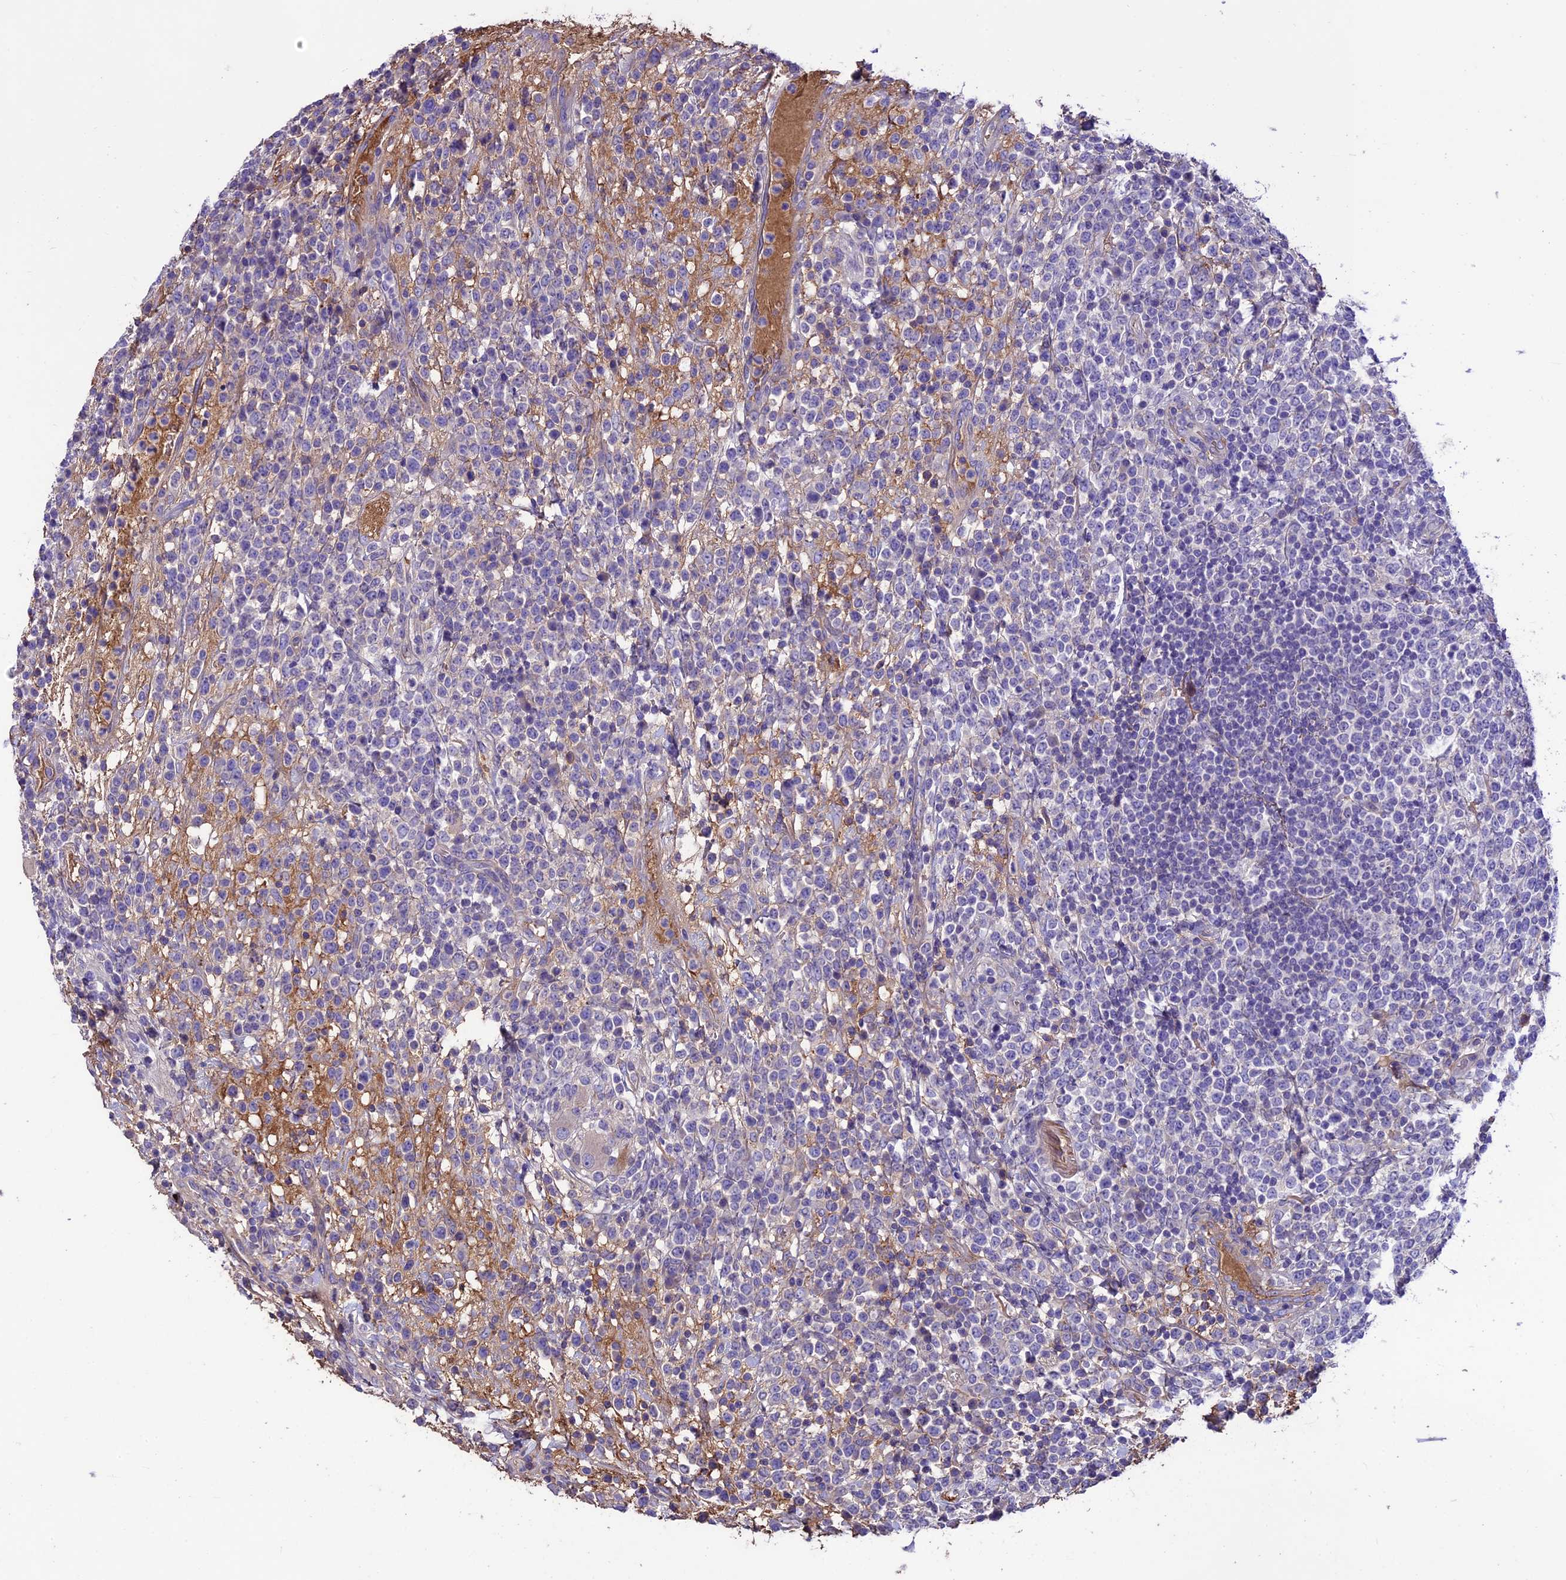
{"staining": {"intensity": "negative", "quantity": "none", "location": "none"}, "tissue": "lymphoma", "cell_type": "Tumor cells", "image_type": "cancer", "snomed": [{"axis": "morphology", "description": "Malignant lymphoma, non-Hodgkin's type, High grade"}, {"axis": "topography", "description": "Colon"}], "caption": "This micrograph is of high-grade malignant lymphoma, non-Hodgkin's type stained with immunohistochemistry to label a protein in brown with the nuclei are counter-stained blue. There is no positivity in tumor cells.", "gene": "TCP11L2", "patient": {"sex": "female", "age": 53}}